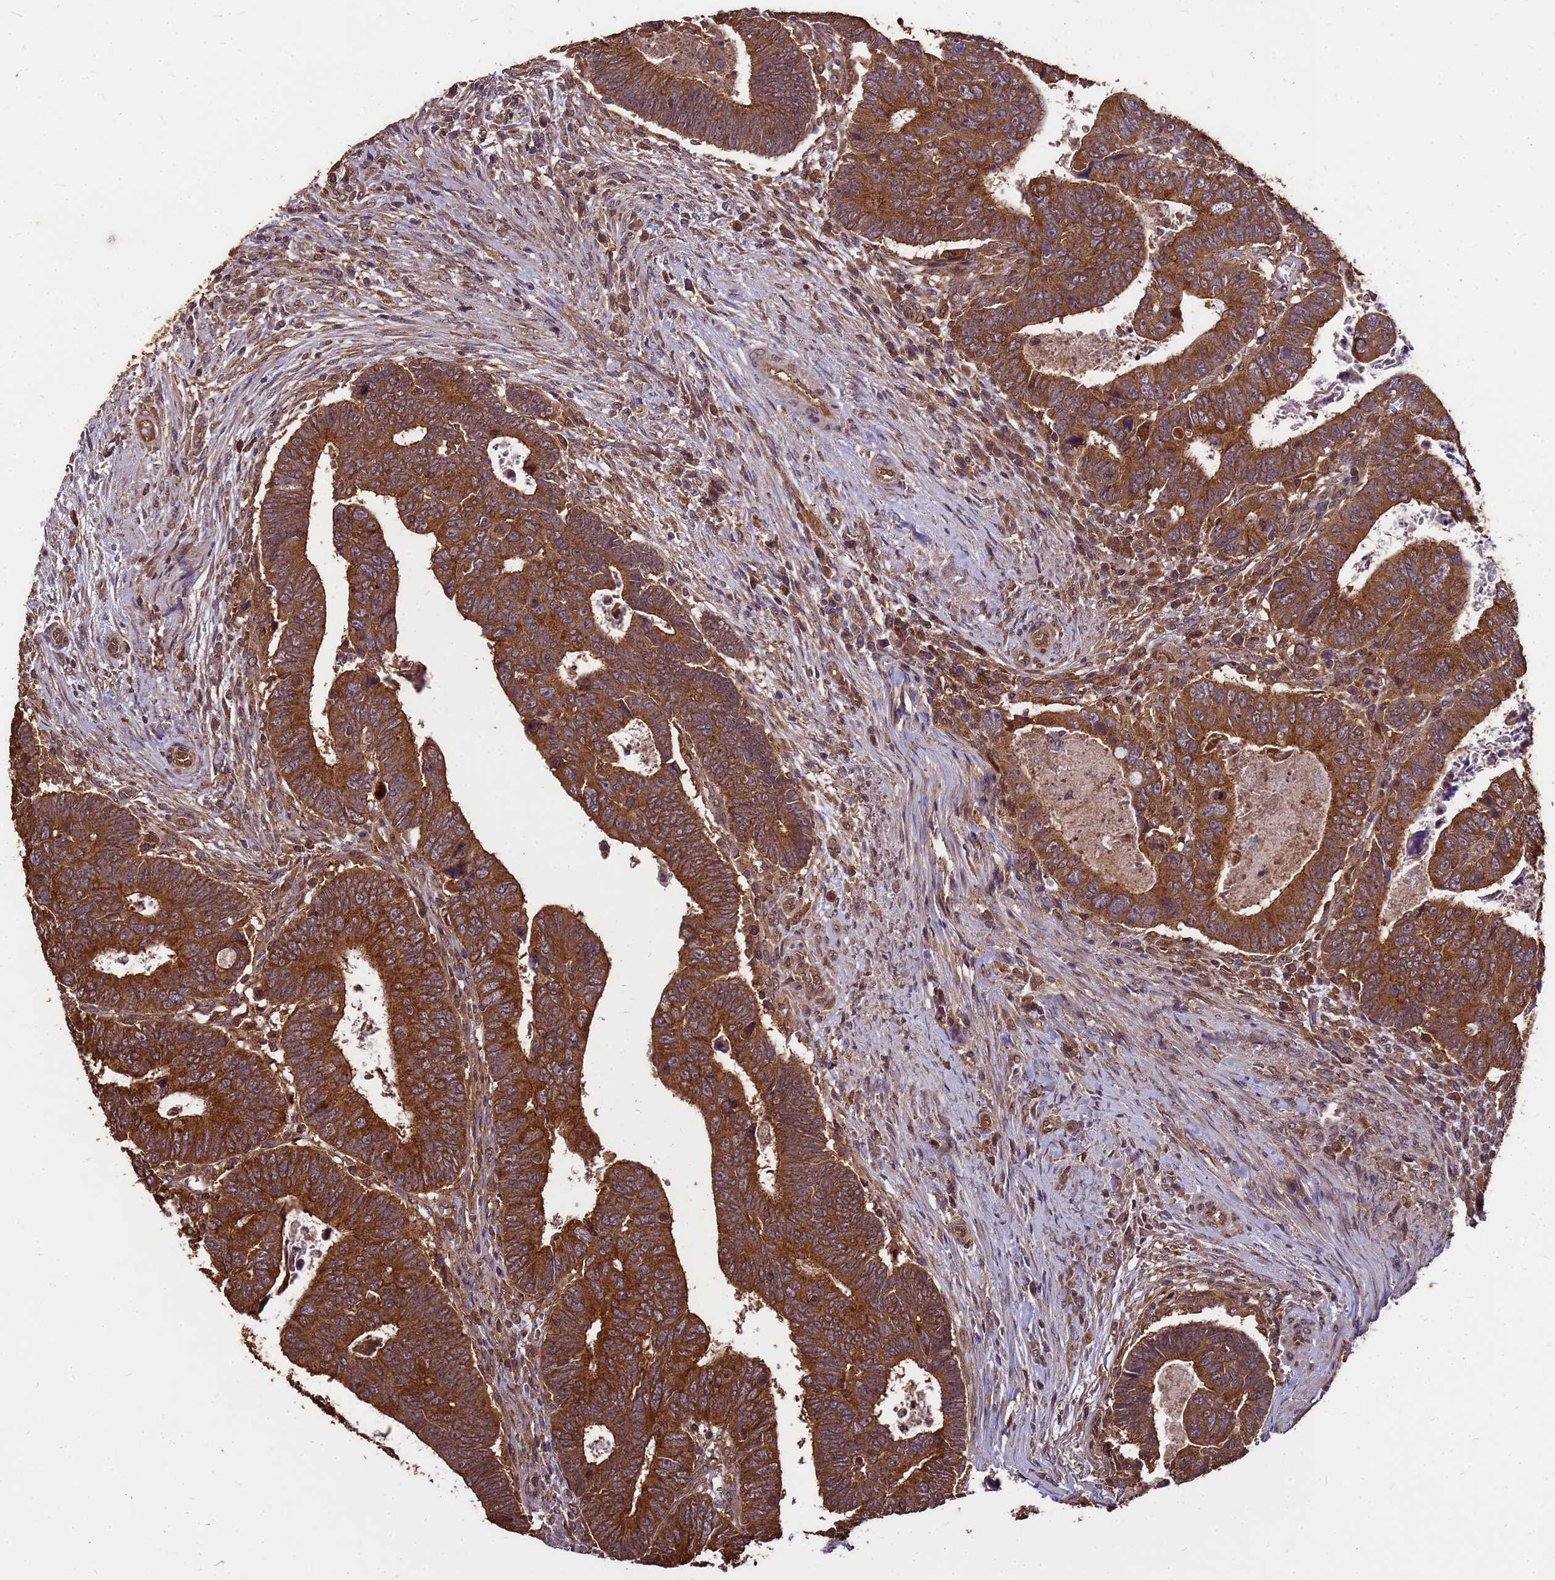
{"staining": {"intensity": "strong", "quantity": ">75%", "location": "cytoplasmic/membranous"}, "tissue": "colorectal cancer", "cell_type": "Tumor cells", "image_type": "cancer", "snomed": [{"axis": "morphology", "description": "Normal tissue, NOS"}, {"axis": "morphology", "description": "Adenocarcinoma, NOS"}, {"axis": "topography", "description": "Rectum"}], "caption": "There is high levels of strong cytoplasmic/membranous positivity in tumor cells of colorectal cancer, as demonstrated by immunohistochemical staining (brown color).", "gene": "ZNF618", "patient": {"sex": "female", "age": 65}}